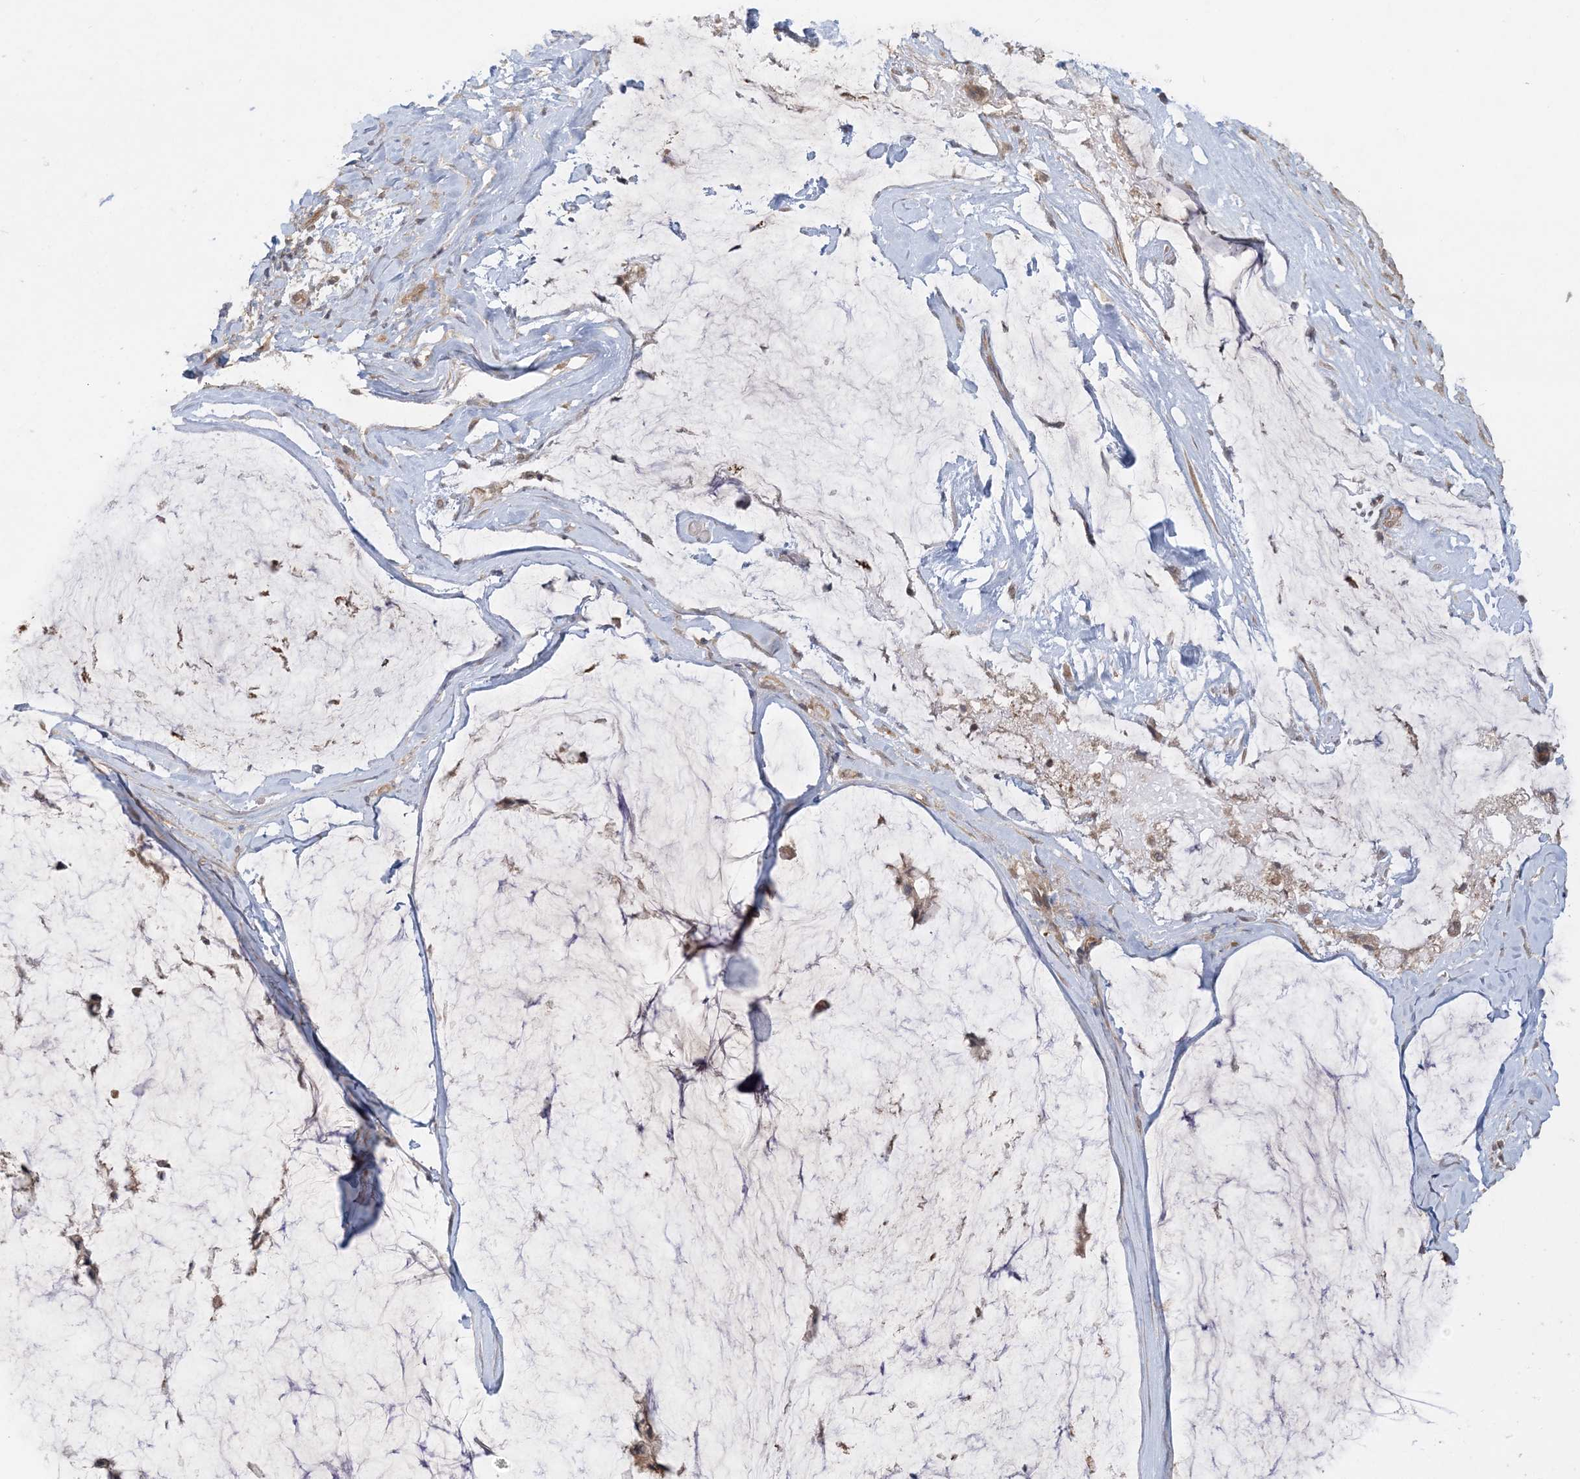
{"staining": {"intensity": "weak", "quantity": ">75%", "location": "cytoplasmic/membranous"}, "tissue": "ovarian cancer", "cell_type": "Tumor cells", "image_type": "cancer", "snomed": [{"axis": "morphology", "description": "Cystadenocarcinoma, mucinous, NOS"}, {"axis": "topography", "description": "Ovary"}], "caption": "Immunohistochemical staining of human ovarian cancer reveals low levels of weak cytoplasmic/membranous expression in about >75% of tumor cells.", "gene": "OBI1", "patient": {"sex": "female", "age": 39}}